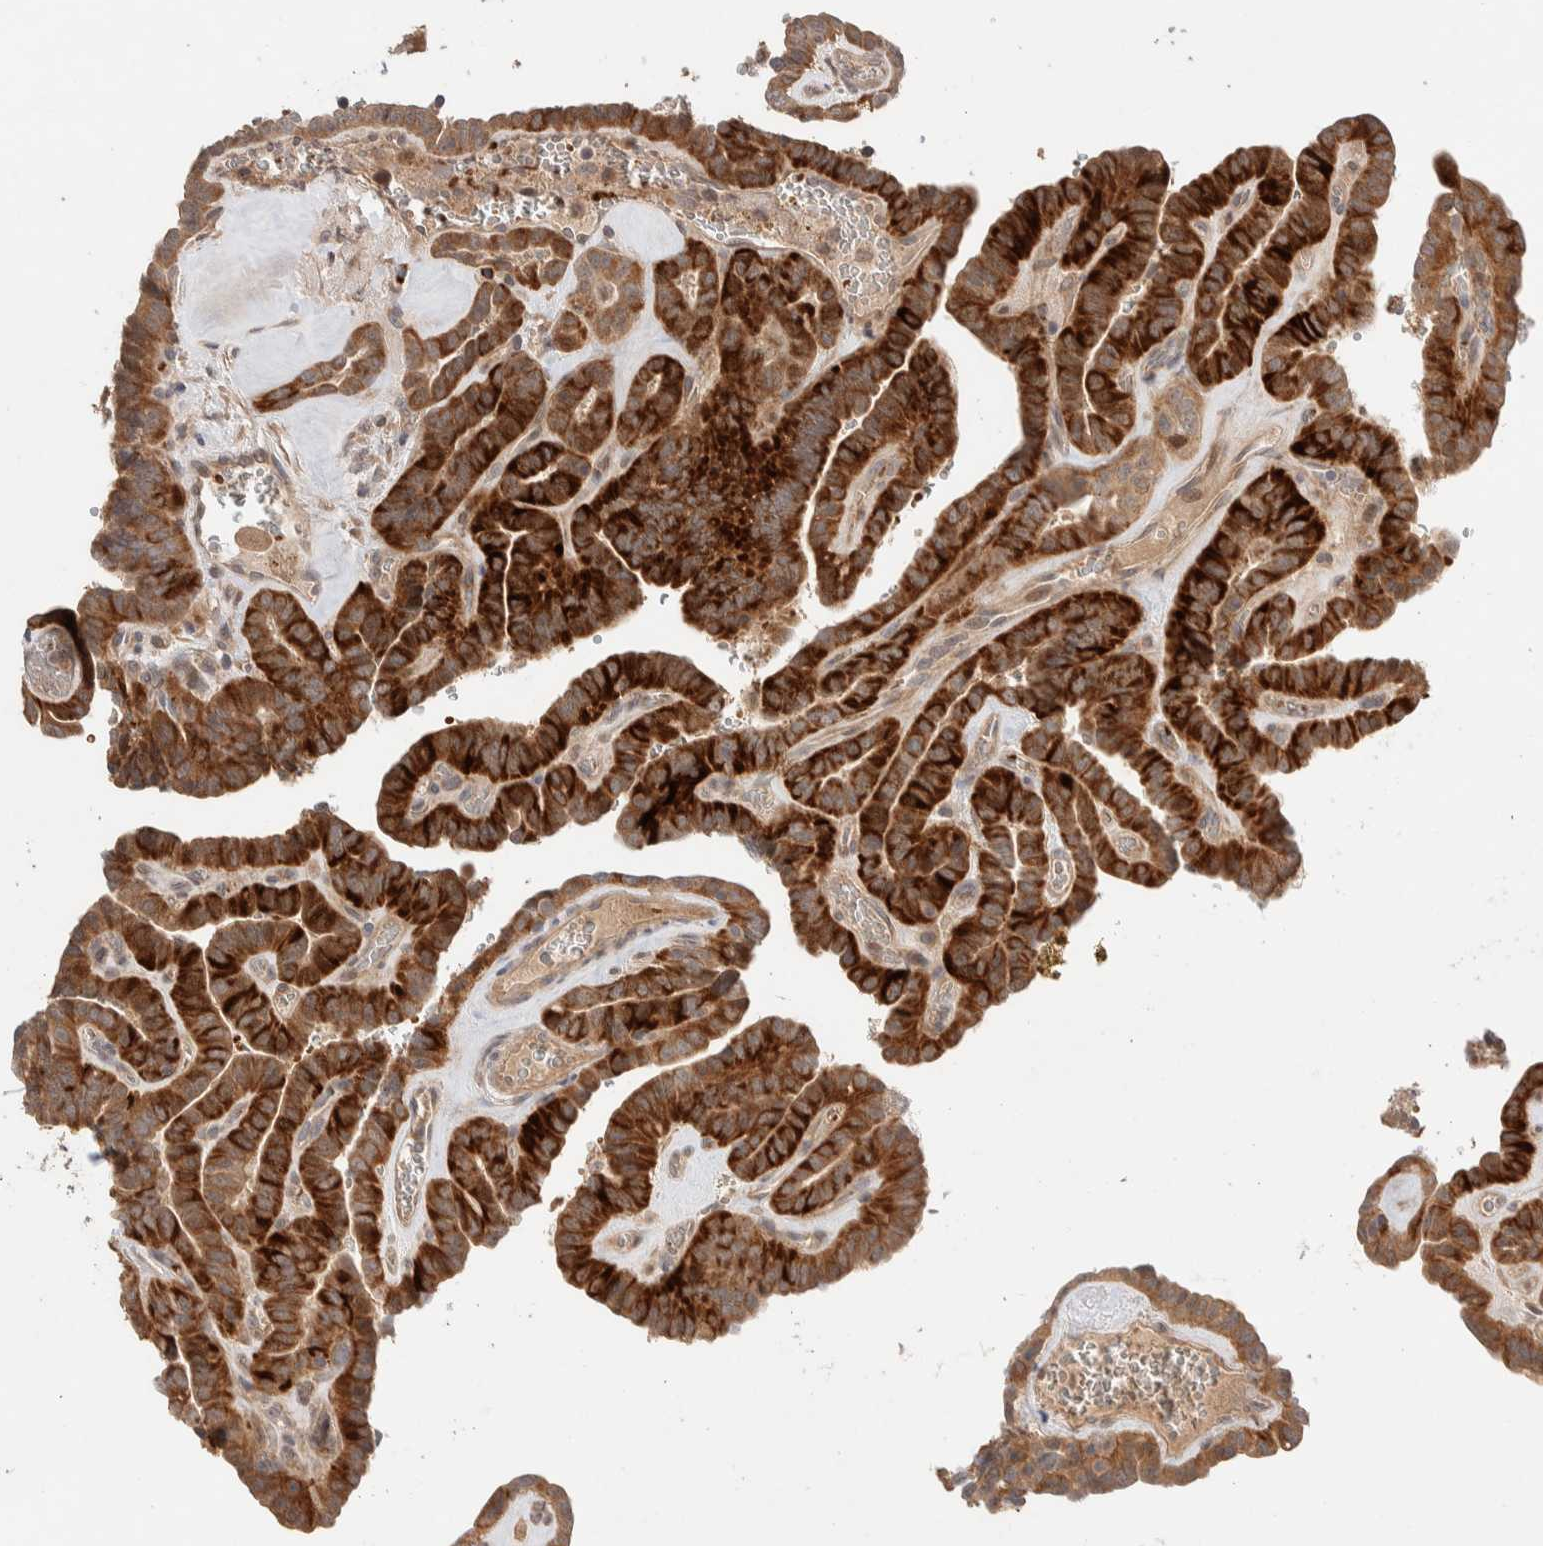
{"staining": {"intensity": "strong", "quantity": ">75%", "location": "cytoplasmic/membranous"}, "tissue": "thyroid cancer", "cell_type": "Tumor cells", "image_type": "cancer", "snomed": [{"axis": "morphology", "description": "Papillary adenocarcinoma, NOS"}, {"axis": "topography", "description": "Thyroid gland"}], "caption": "Strong cytoplasmic/membranous expression is identified in about >75% of tumor cells in thyroid papillary adenocarcinoma.", "gene": "CASK", "patient": {"sex": "male", "age": 77}}